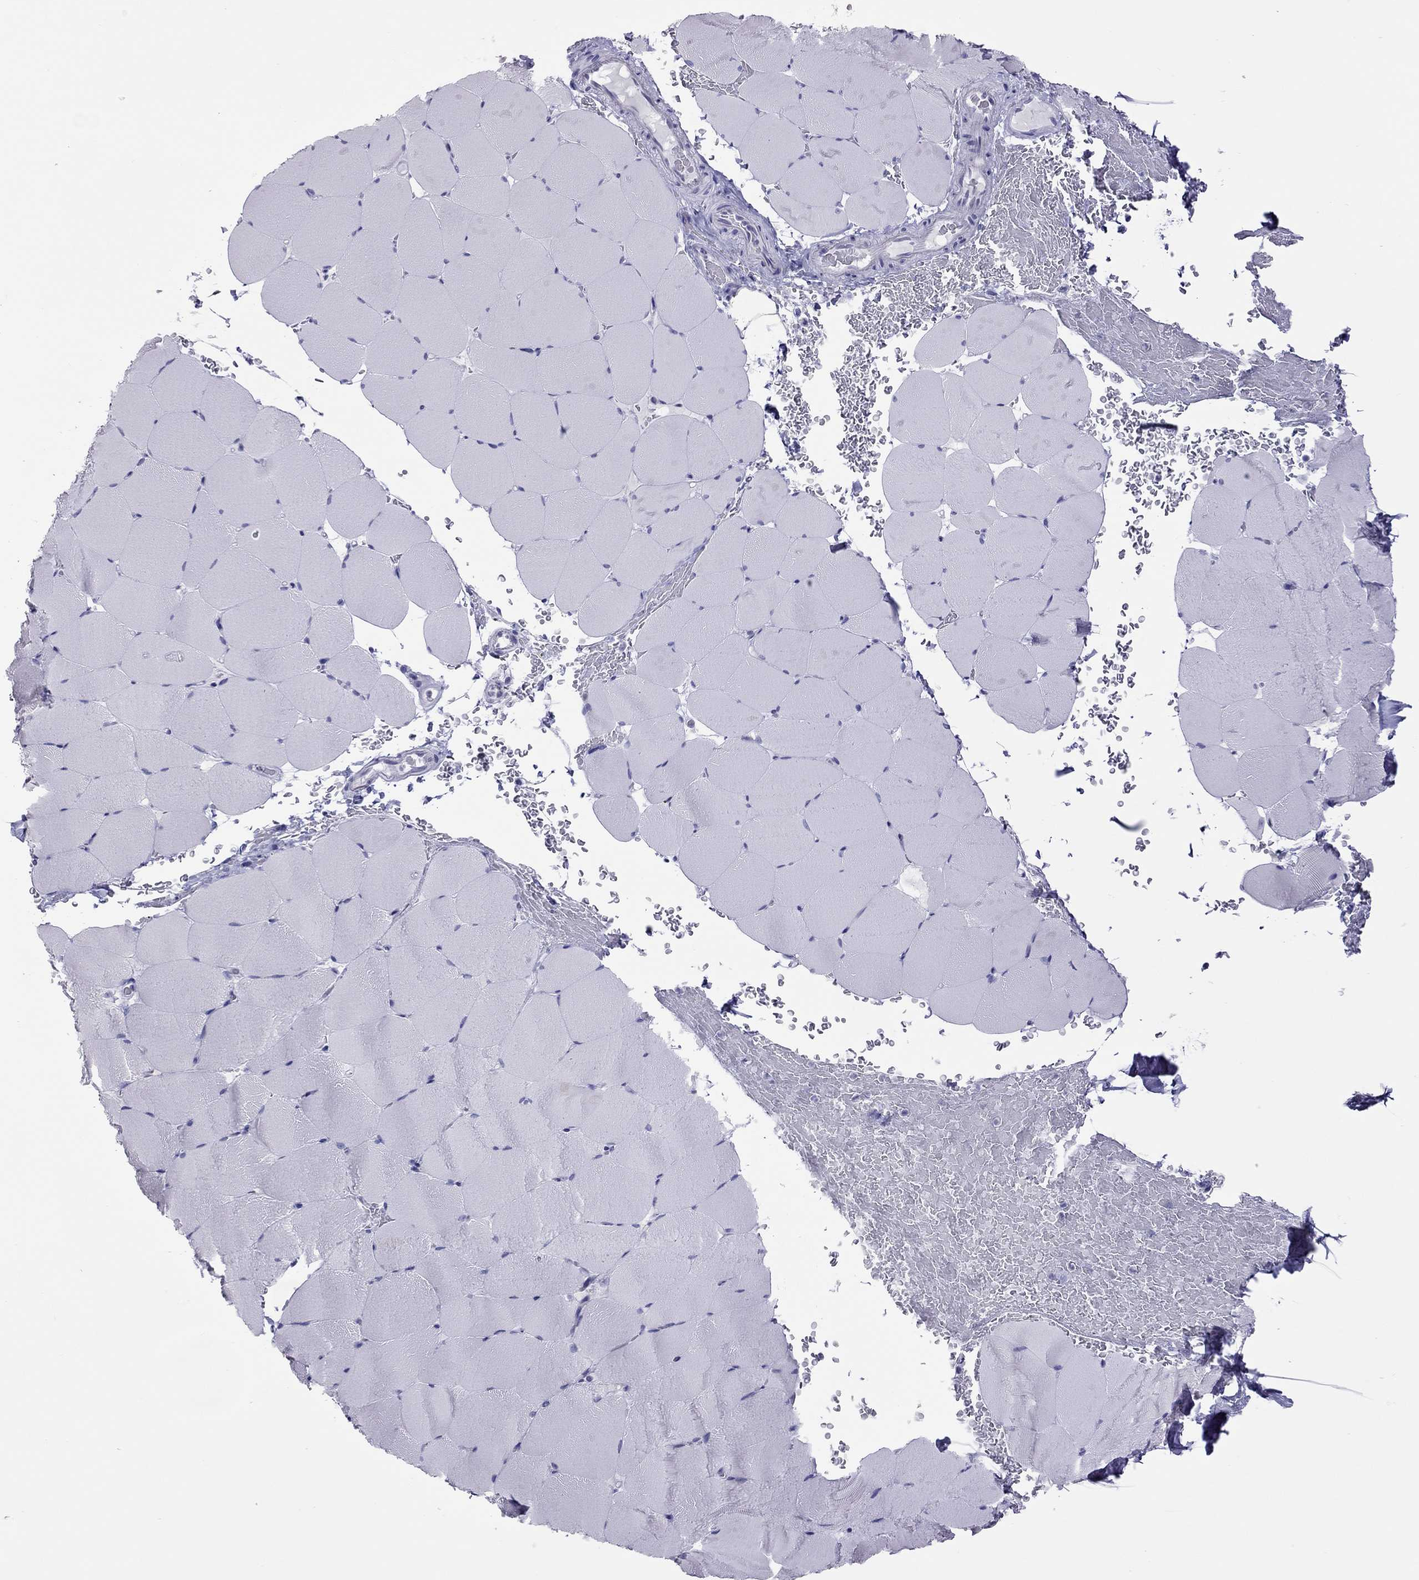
{"staining": {"intensity": "negative", "quantity": "none", "location": "none"}, "tissue": "skeletal muscle", "cell_type": "Myocytes", "image_type": "normal", "snomed": [{"axis": "morphology", "description": "Normal tissue, NOS"}, {"axis": "topography", "description": "Skeletal muscle"}], "caption": "Immunohistochemistry (IHC) of unremarkable human skeletal muscle shows no expression in myocytes. (IHC, brightfield microscopy, high magnification).", "gene": "CHRNB3", "patient": {"sex": "female", "age": 37}}